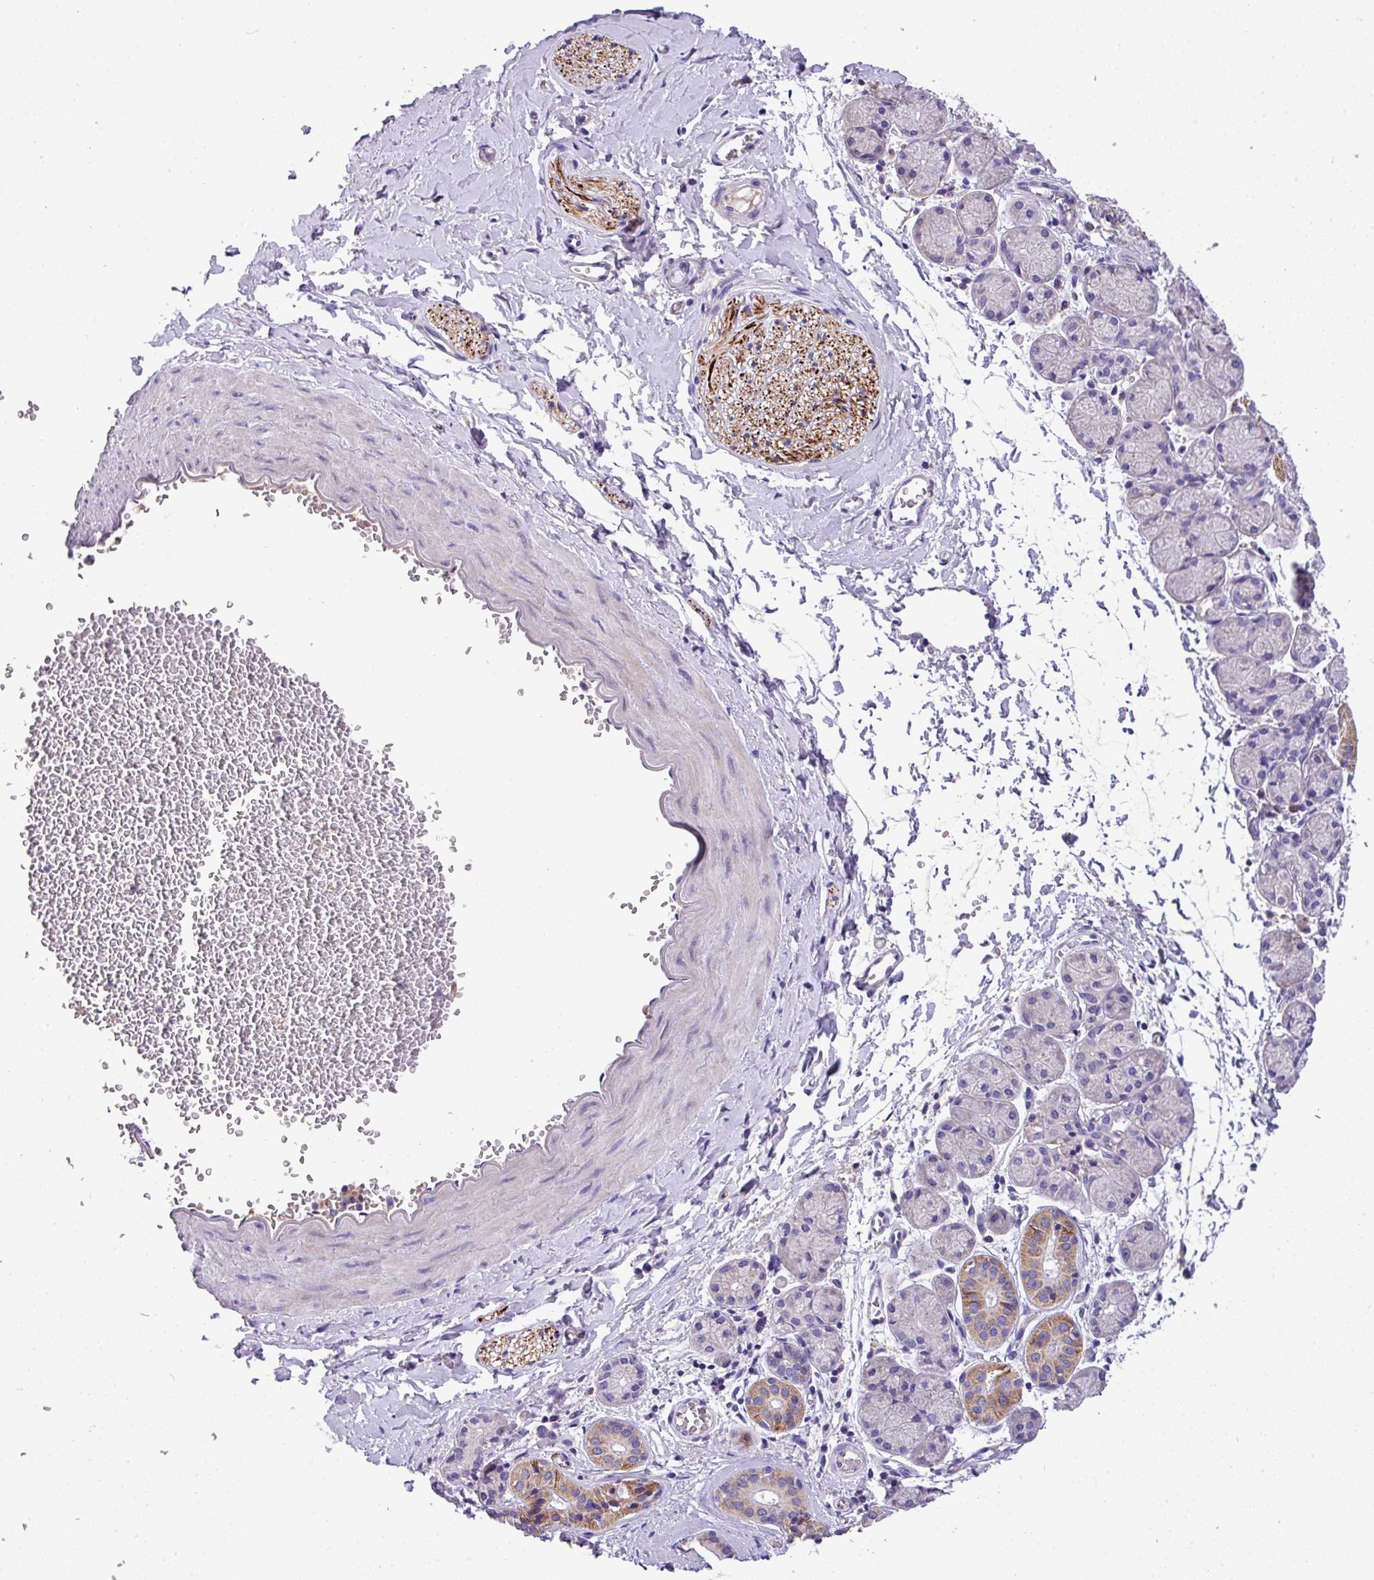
{"staining": {"intensity": "negative", "quantity": "none", "location": "none"}, "tissue": "adipose tissue", "cell_type": "Adipocytes", "image_type": "normal", "snomed": [{"axis": "morphology", "description": "Normal tissue, NOS"}, {"axis": "topography", "description": "Salivary gland"}, {"axis": "topography", "description": "Peripheral nerve tissue"}], "caption": "This photomicrograph is of unremarkable adipose tissue stained with IHC to label a protein in brown with the nuclei are counter-stained blue. There is no staining in adipocytes.", "gene": "ANXA2R", "patient": {"sex": "female", "age": 24}}